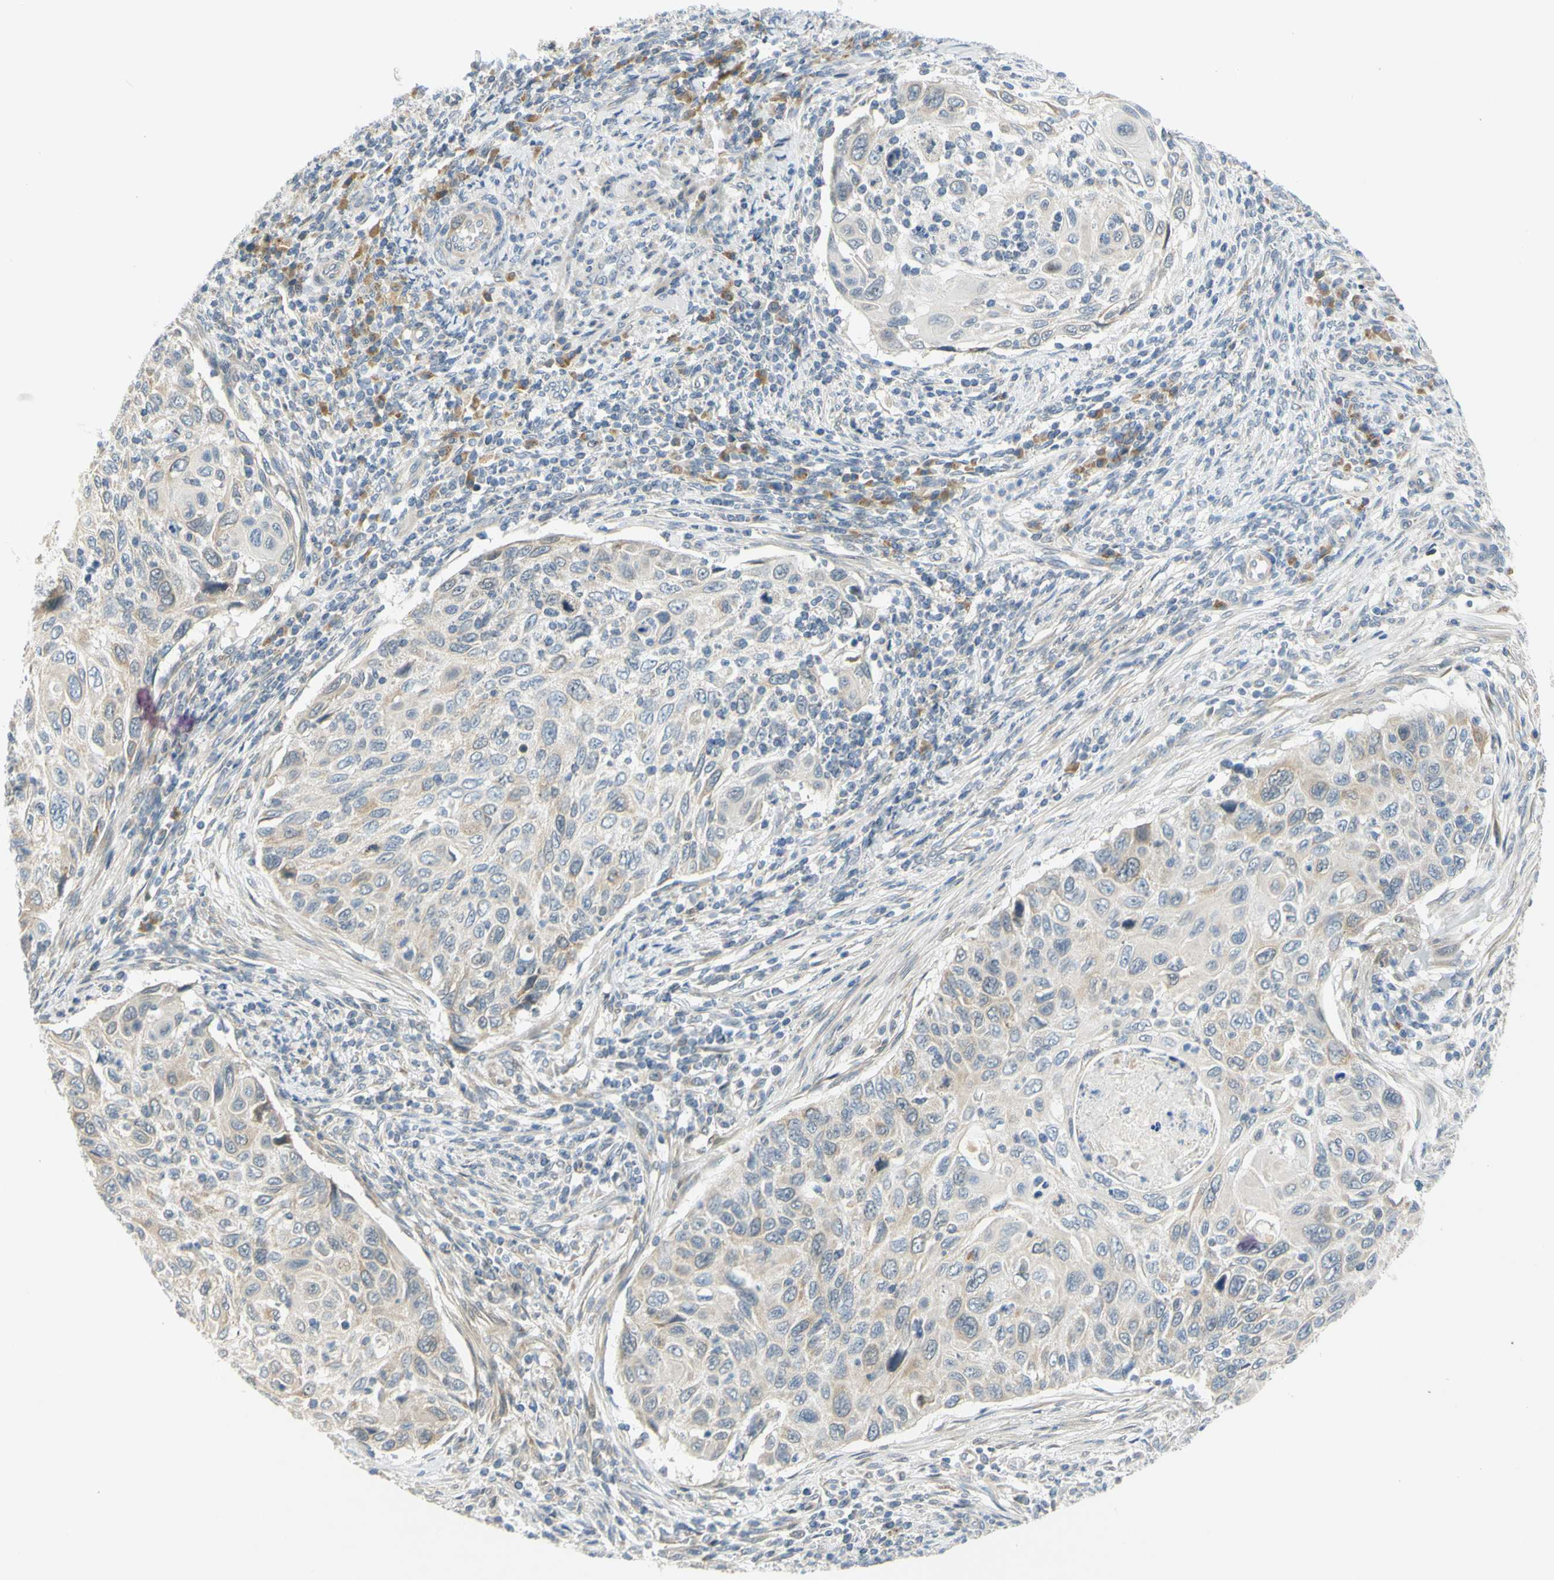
{"staining": {"intensity": "weak", "quantity": "<25%", "location": "cytoplasmic/membranous"}, "tissue": "cervical cancer", "cell_type": "Tumor cells", "image_type": "cancer", "snomed": [{"axis": "morphology", "description": "Squamous cell carcinoma, NOS"}, {"axis": "topography", "description": "Cervix"}], "caption": "This is an IHC image of human cervical cancer. There is no staining in tumor cells.", "gene": "CCNB2", "patient": {"sex": "female", "age": 70}}